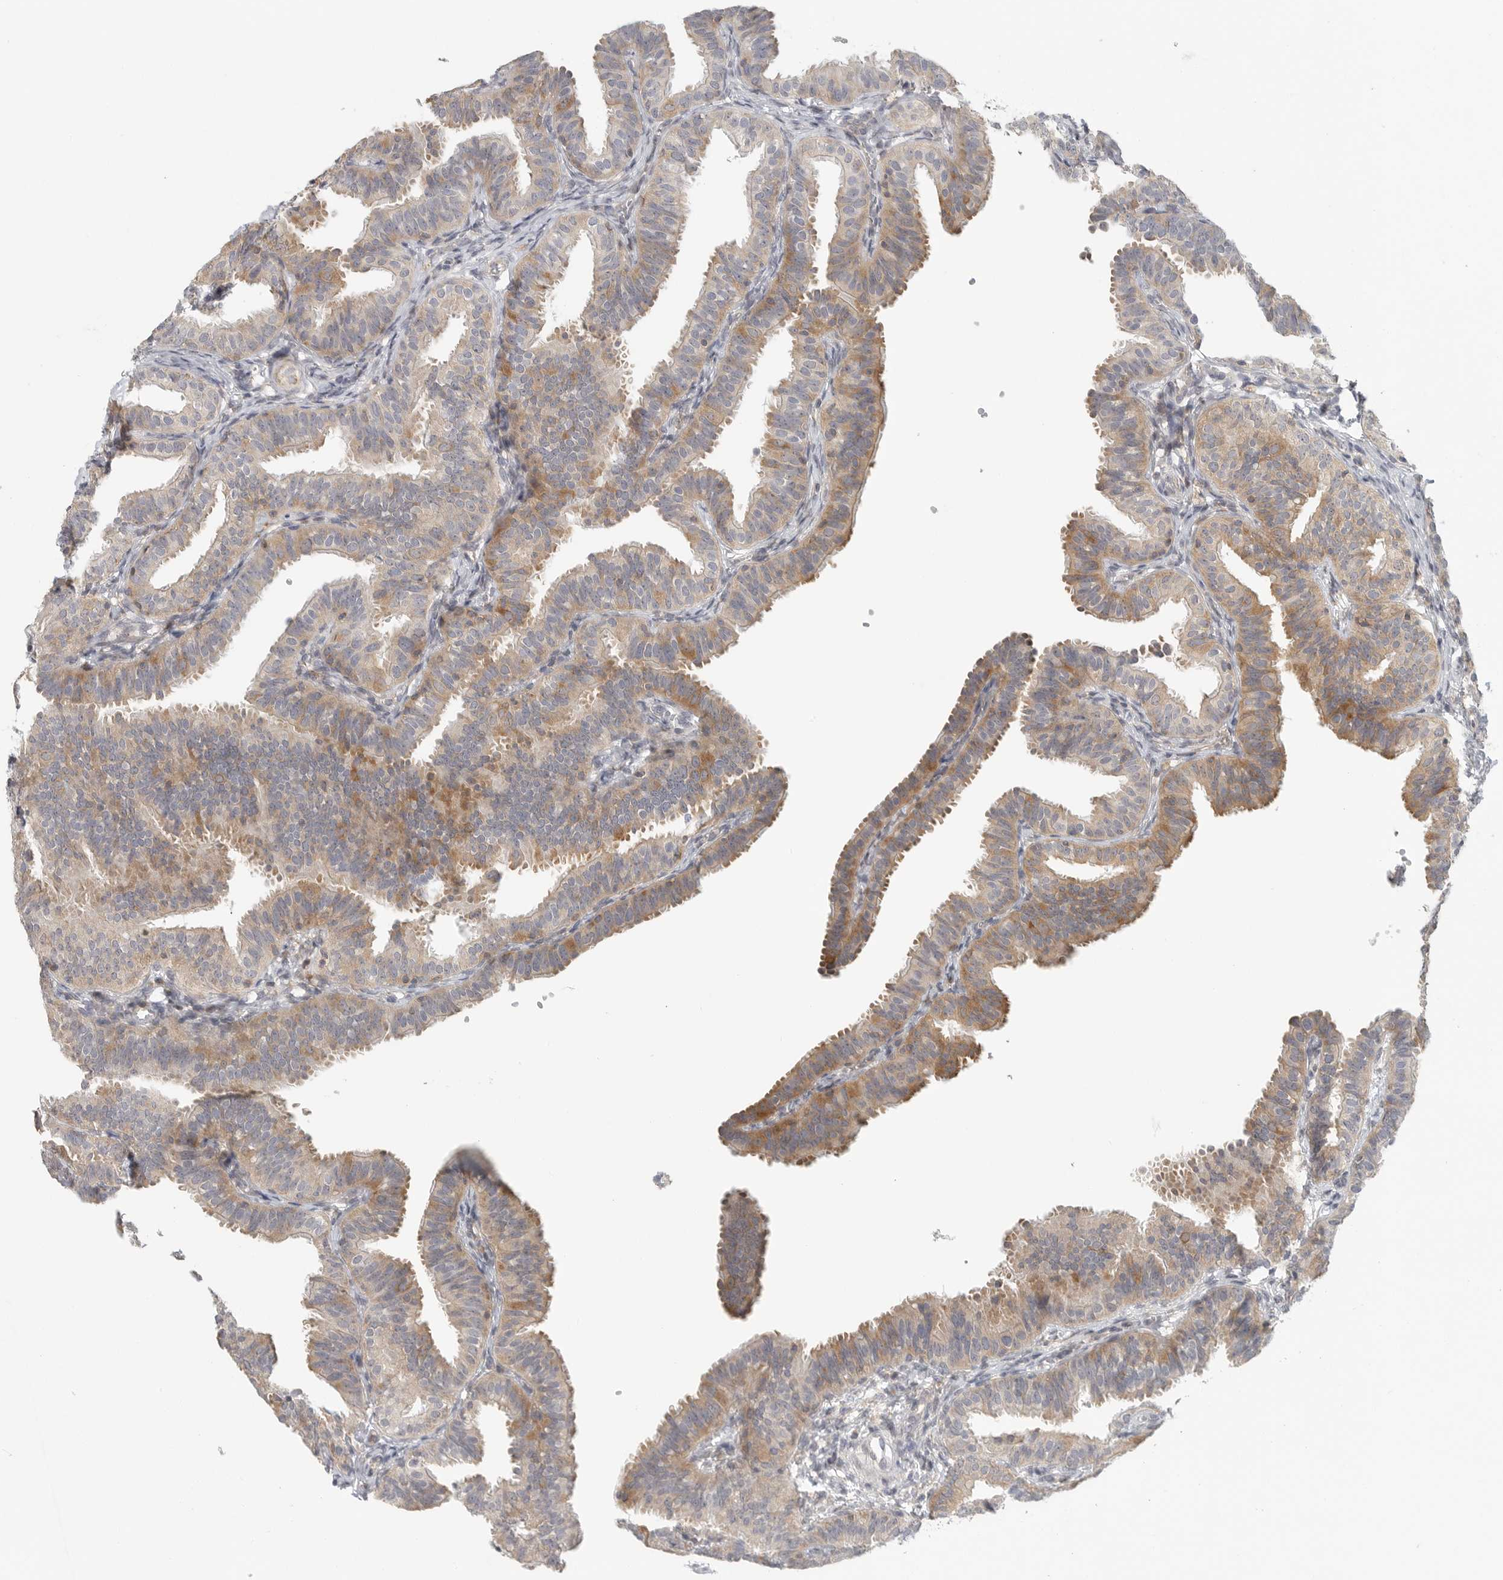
{"staining": {"intensity": "moderate", "quantity": "25%-75%", "location": "cytoplasmic/membranous"}, "tissue": "fallopian tube", "cell_type": "Glandular cells", "image_type": "normal", "snomed": [{"axis": "morphology", "description": "Normal tissue, NOS"}, {"axis": "topography", "description": "Fallopian tube"}], "caption": "Human fallopian tube stained for a protein (brown) reveals moderate cytoplasmic/membranous positive staining in about 25%-75% of glandular cells.", "gene": "HDAC6", "patient": {"sex": "female", "age": 35}}